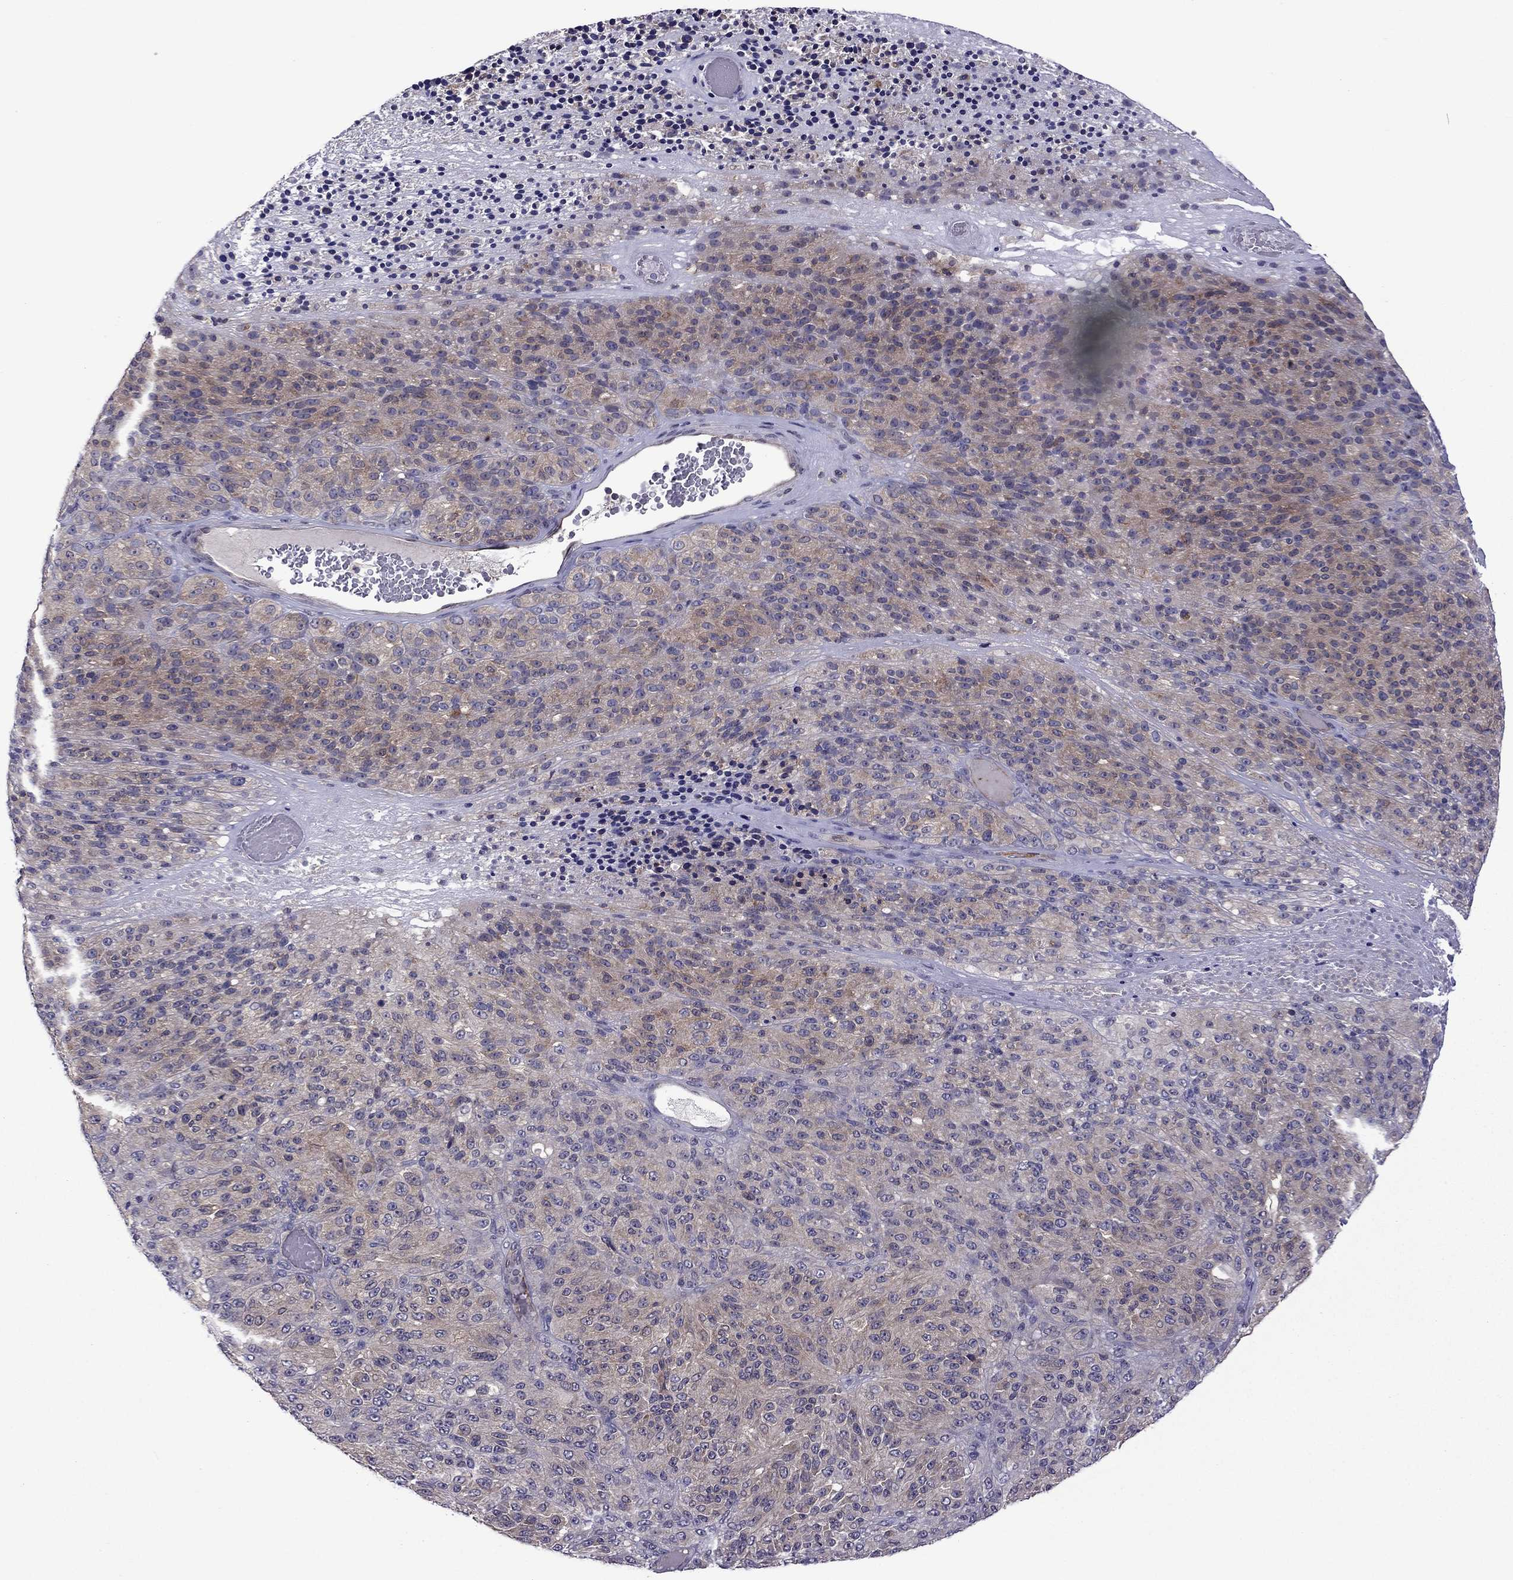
{"staining": {"intensity": "weak", "quantity": "25%-75%", "location": "cytoplasmic/membranous"}, "tissue": "melanoma", "cell_type": "Tumor cells", "image_type": "cancer", "snomed": [{"axis": "morphology", "description": "Malignant melanoma, Metastatic site"}, {"axis": "topography", "description": "Brain"}], "caption": "Immunohistochemistry histopathology image of neoplastic tissue: melanoma stained using immunohistochemistry exhibits low levels of weak protein expression localized specifically in the cytoplasmic/membranous of tumor cells, appearing as a cytoplasmic/membranous brown color.", "gene": "CDK5", "patient": {"sex": "female", "age": 56}}